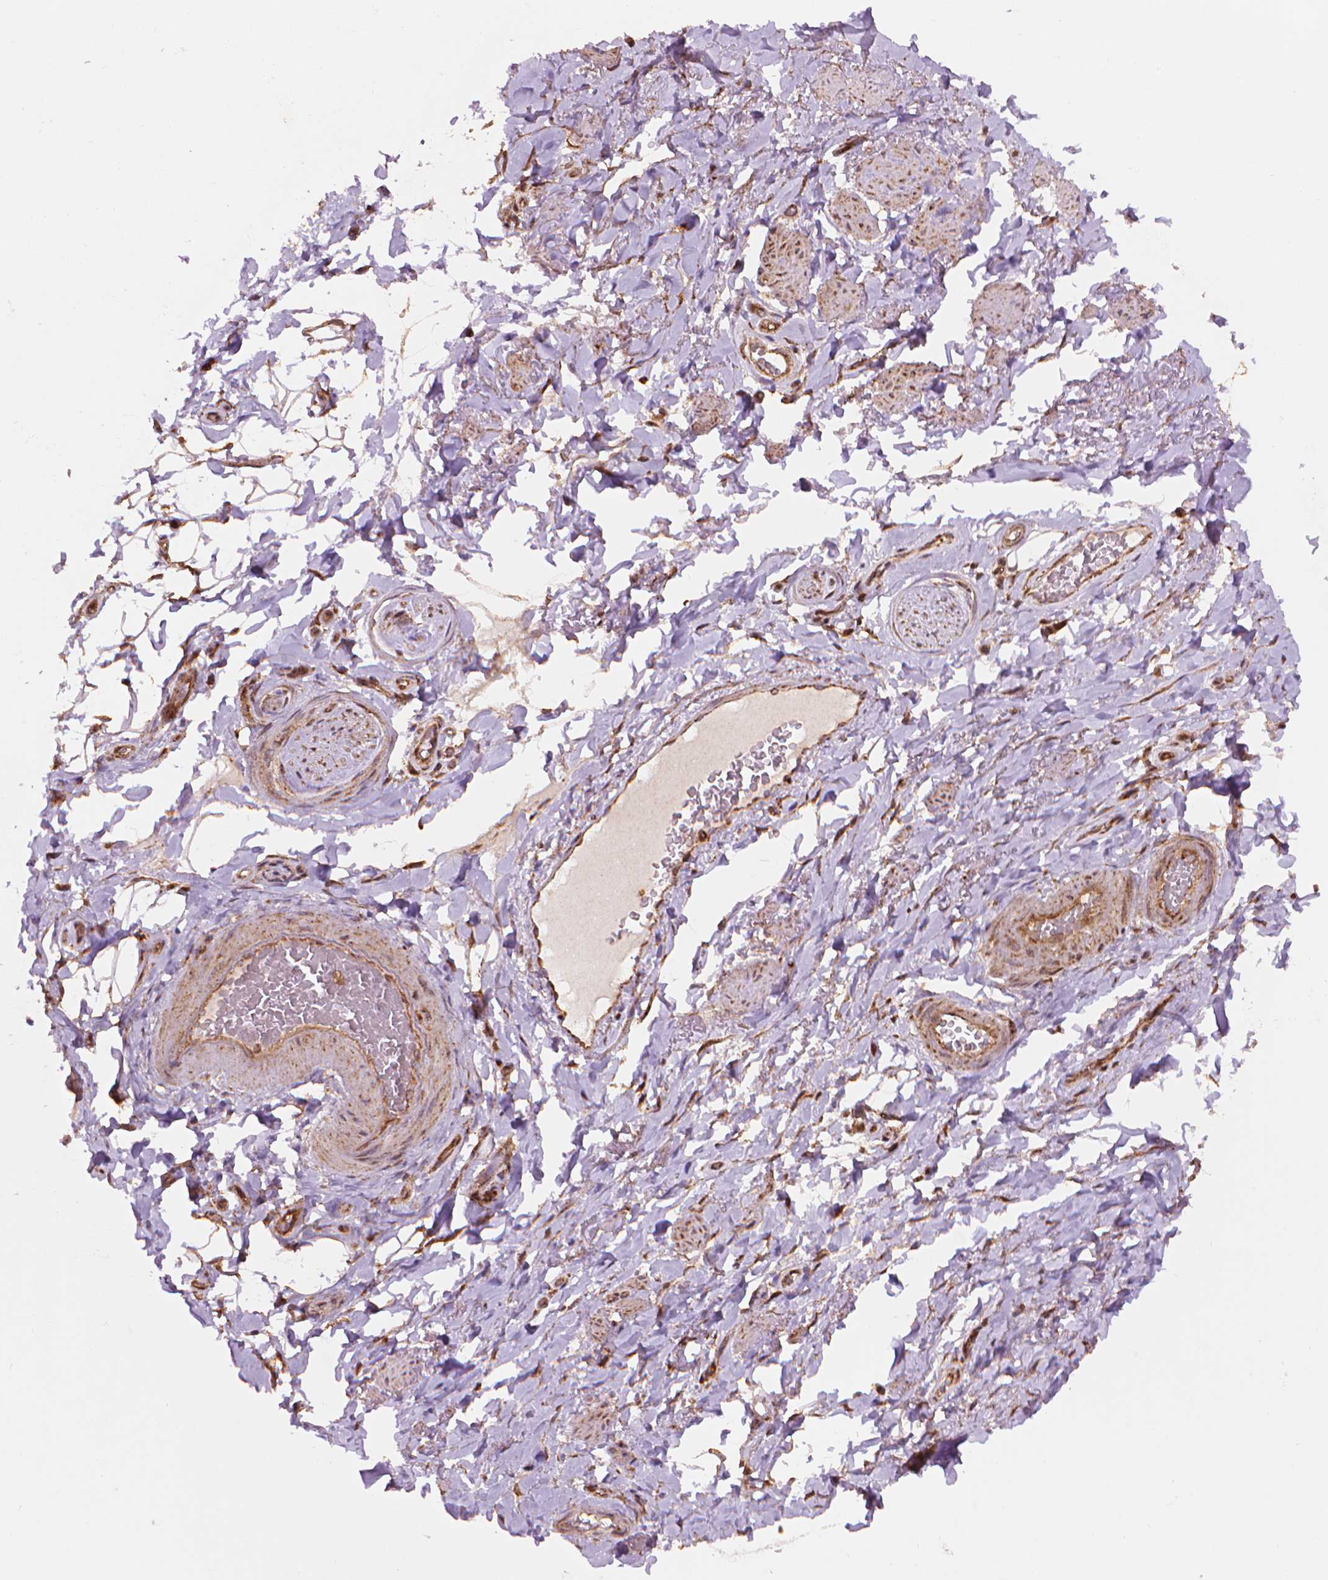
{"staining": {"intensity": "moderate", "quantity": ">75%", "location": "nuclear"}, "tissue": "adipose tissue", "cell_type": "Adipocytes", "image_type": "normal", "snomed": [{"axis": "morphology", "description": "Normal tissue, NOS"}, {"axis": "topography", "description": "Anal"}, {"axis": "topography", "description": "Peripheral nerve tissue"}], "caption": "Adipocytes display medium levels of moderate nuclear positivity in approximately >75% of cells in unremarkable human adipose tissue. (DAB (3,3'-diaminobenzidine) IHC with brightfield microscopy, high magnification).", "gene": "VARS2", "patient": {"sex": "male", "age": 53}}